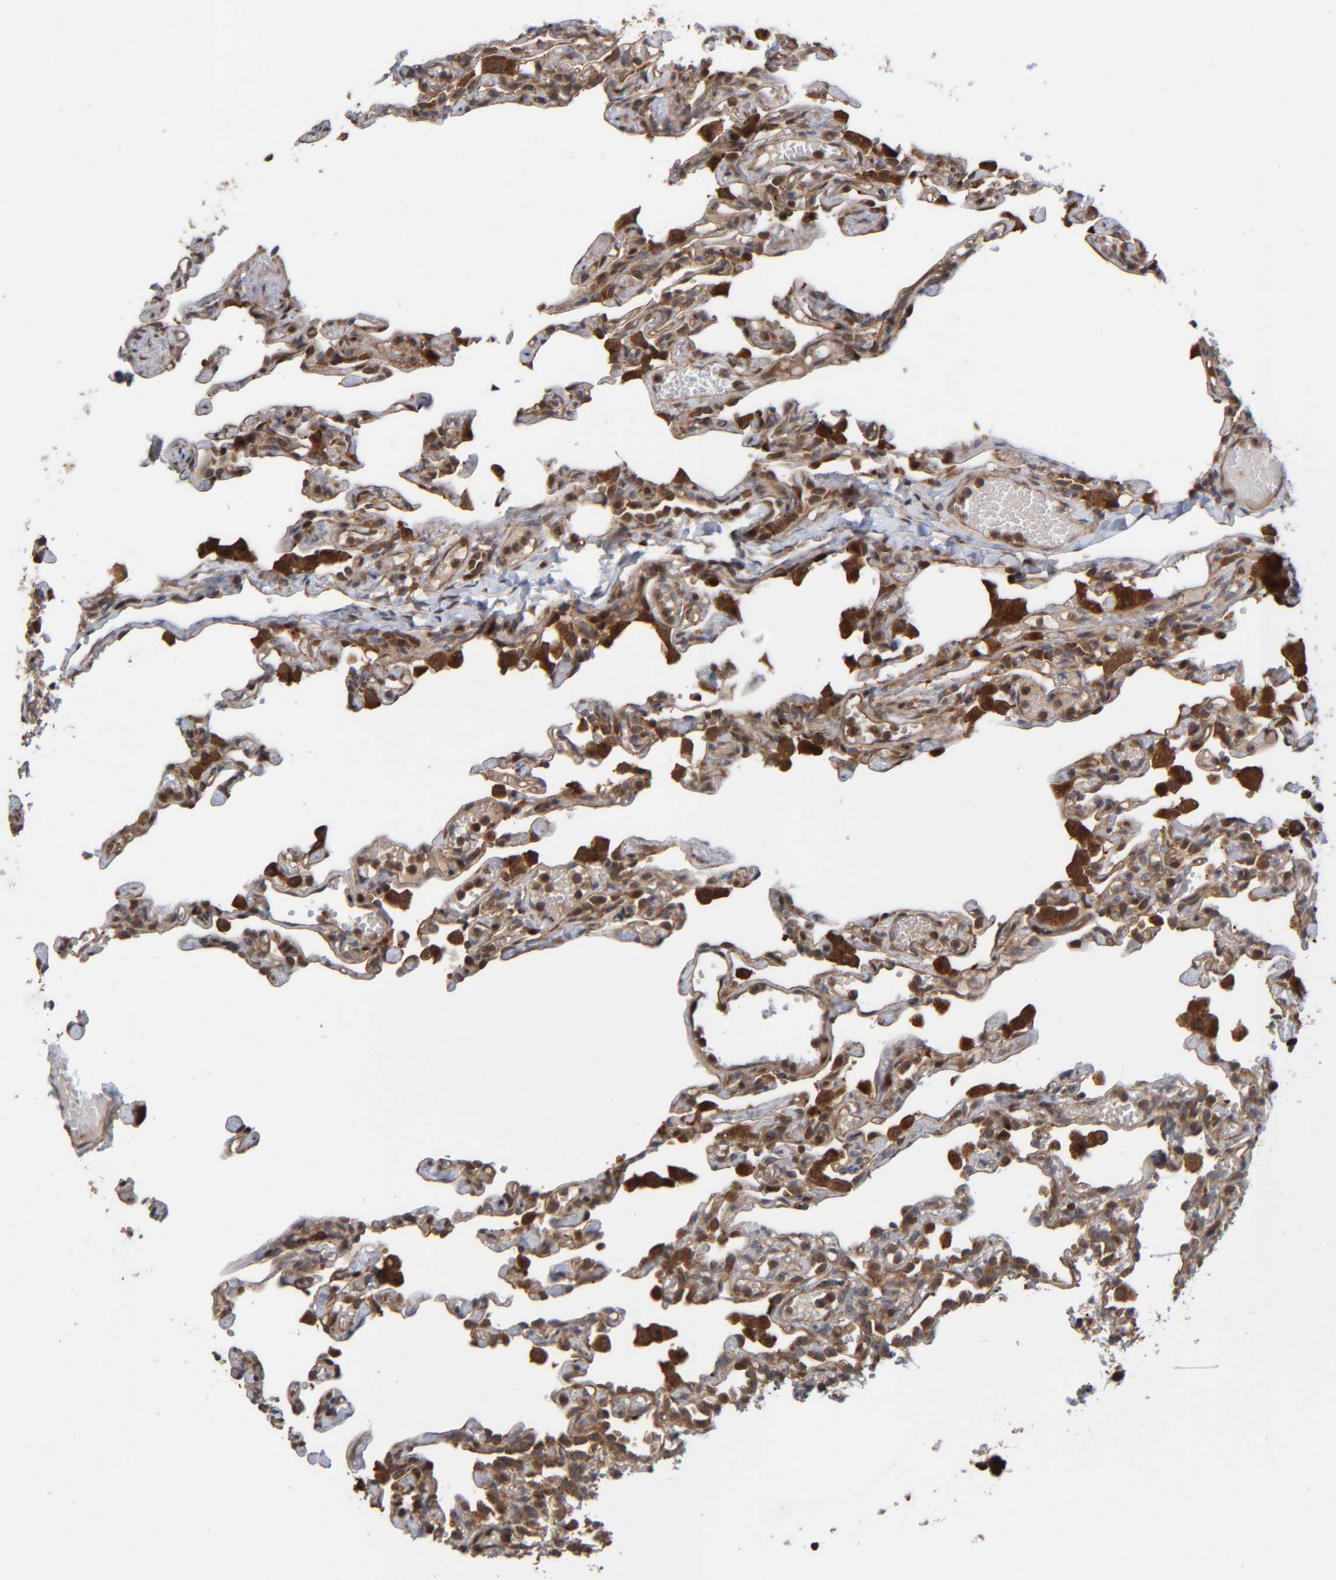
{"staining": {"intensity": "moderate", "quantity": ">75%", "location": "cytoplasmic/membranous"}, "tissue": "lung", "cell_type": "Alveolar cells", "image_type": "normal", "snomed": [{"axis": "morphology", "description": "Normal tissue, NOS"}, {"axis": "topography", "description": "Lung"}], "caption": "This micrograph demonstrates immunohistochemistry (IHC) staining of normal human lung, with medium moderate cytoplasmic/membranous expression in about >75% of alveolar cells.", "gene": "CCDC57", "patient": {"sex": "male", "age": 21}}